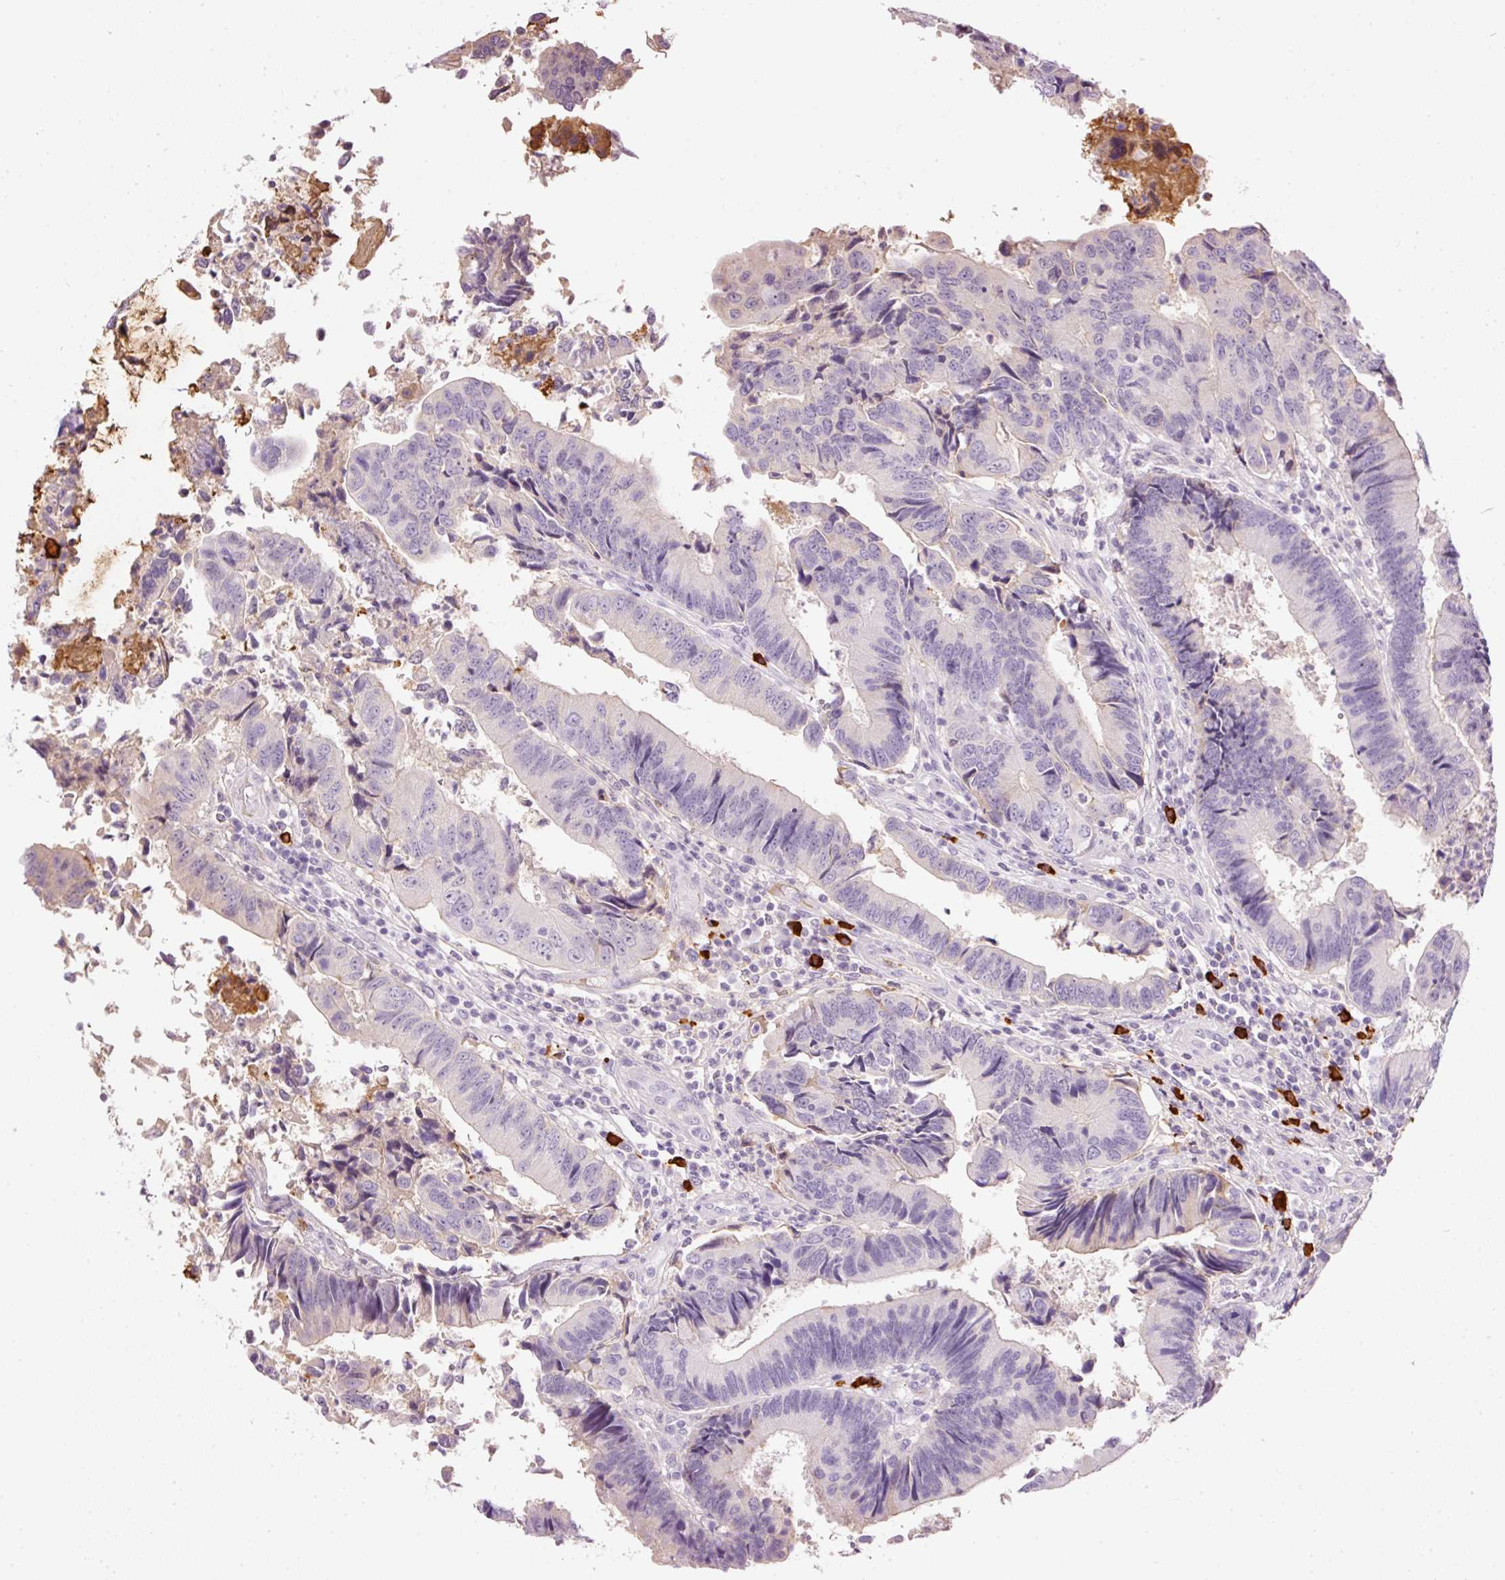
{"staining": {"intensity": "moderate", "quantity": "<25%", "location": "cytoplasmic/membranous"}, "tissue": "colorectal cancer", "cell_type": "Tumor cells", "image_type": "cancer", "snomed": [{"axis": "morphology", "description": "Adenocarcinoma, NOS"}, {"axis": "topography", "description": "Colon"}], "caption": "Moderate cytoplasmic/membranous protein staining is seen in approximately <25% of tumor cells in colorectal adenocarcinoma.", "gene": "PRPF38B", "patient": {"sex": "female", "age": 67}}